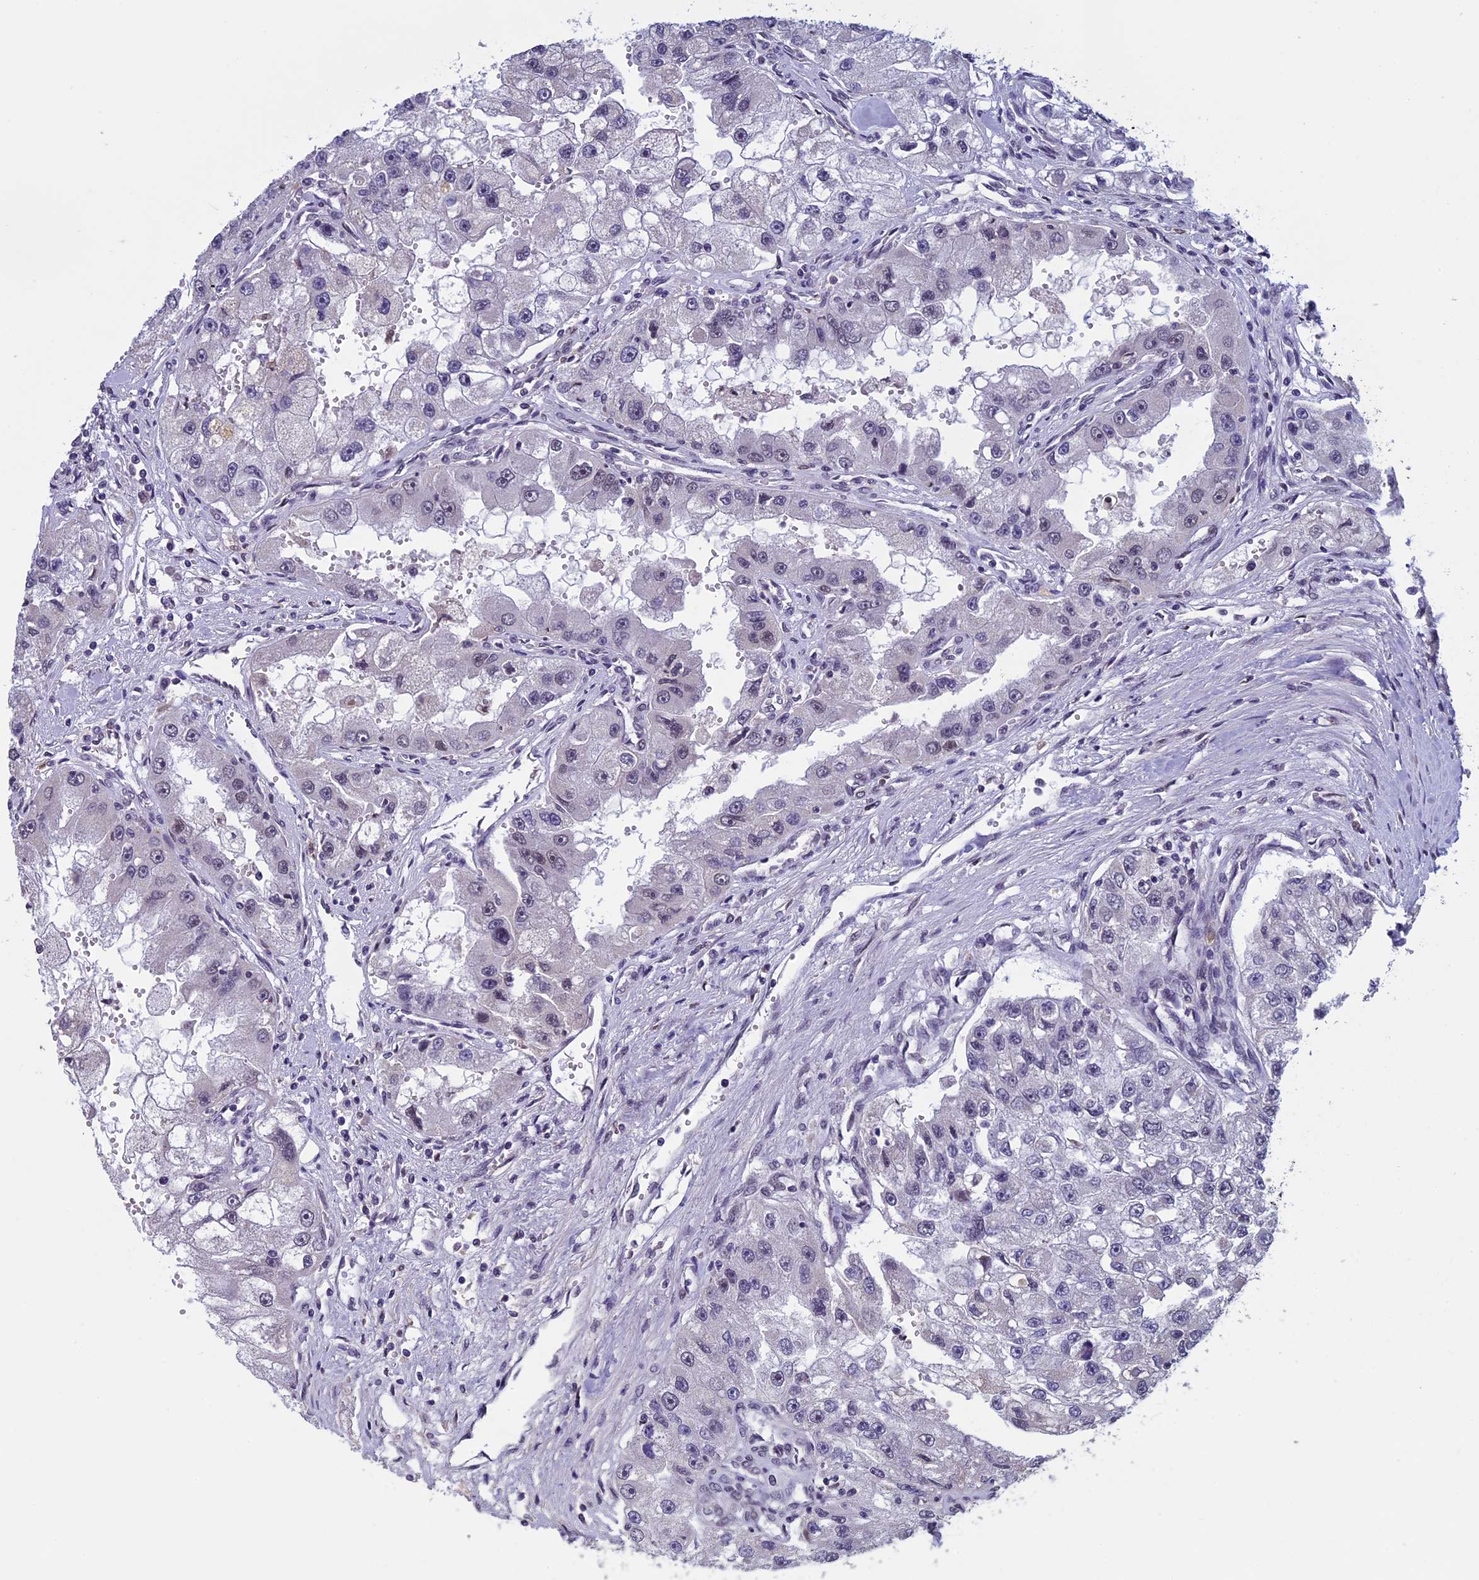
{"staining": {"intensity": "negative", "quantity": "none", "location": "none"}, "tissue": "renal cancer", "cell_type": "Tumor cells", "image_type": "cancer", "snomed": [{"axis": "morphology", "description": "Adenocarcinoma, NOS"}, {"axis": "topography", "description": "Kidney"}], "caption": "High power microscopy histopathology image of an IHC micrograph of renal cancer, revealing no significant positivity in tumor cells.", "gene": "RNF40", "patient": {"sex": "male", "age": 63}}